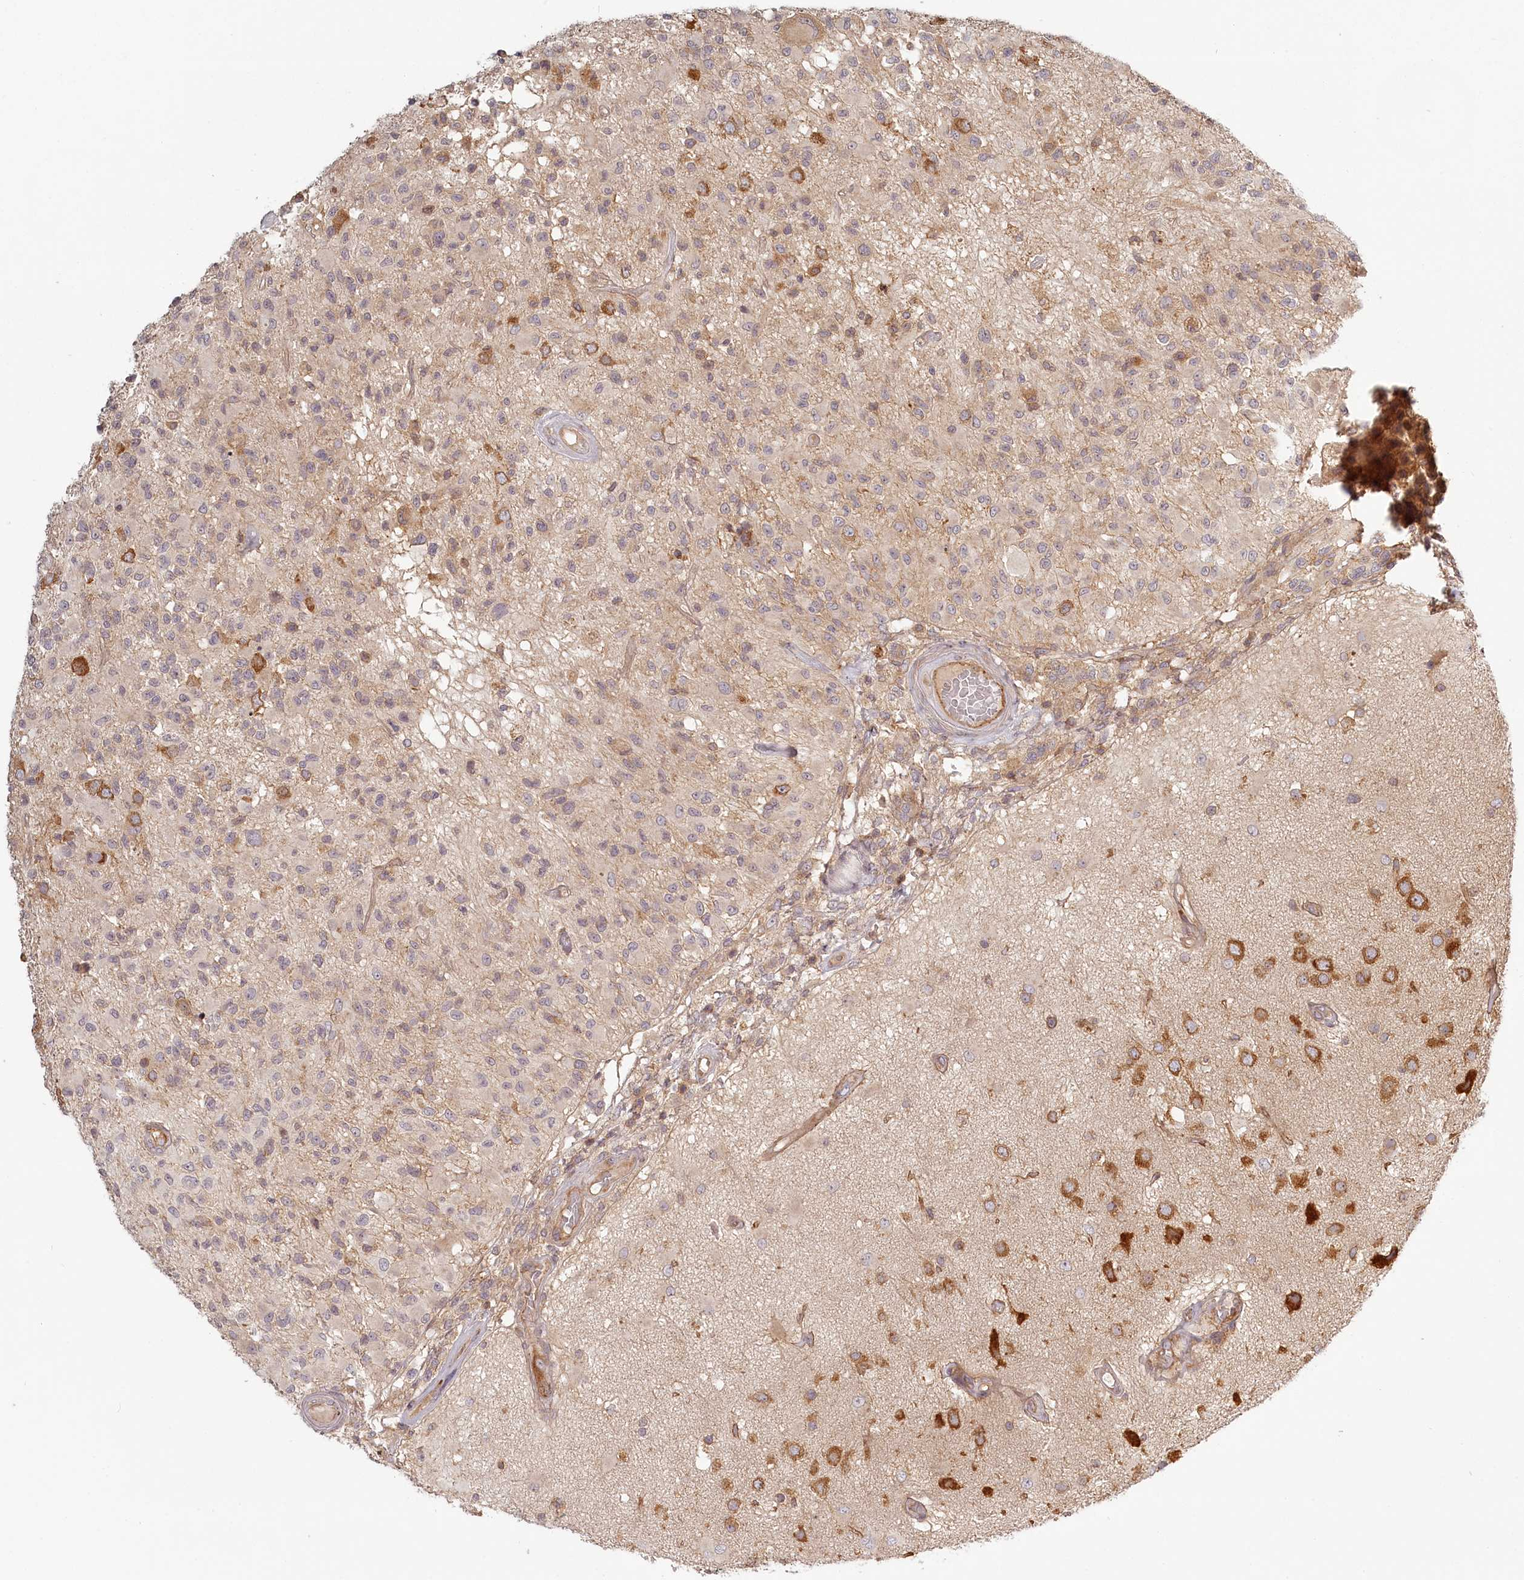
{"staining": {"intensity": "weak", "quantity": "<25%", "location": "cytoplasmic/membranous"}, "tissue": "glioma", "cell_type": "Tumor cells", "image_type": "cancer", "snomed": [{"axis": "morphology", "description": "Glioma, malignant, High grade"}, {"axis": "morphology", "description": "Glioblastoma, NOS"}, {"axis": "topography", "description": "Brain"}], "caption": "Immunohistochemistry of high-grade glioma (malignant) reveals no expression in tumor cells.", "gene": "TMIE", "patient": {"sex": "male", "age": 60}}